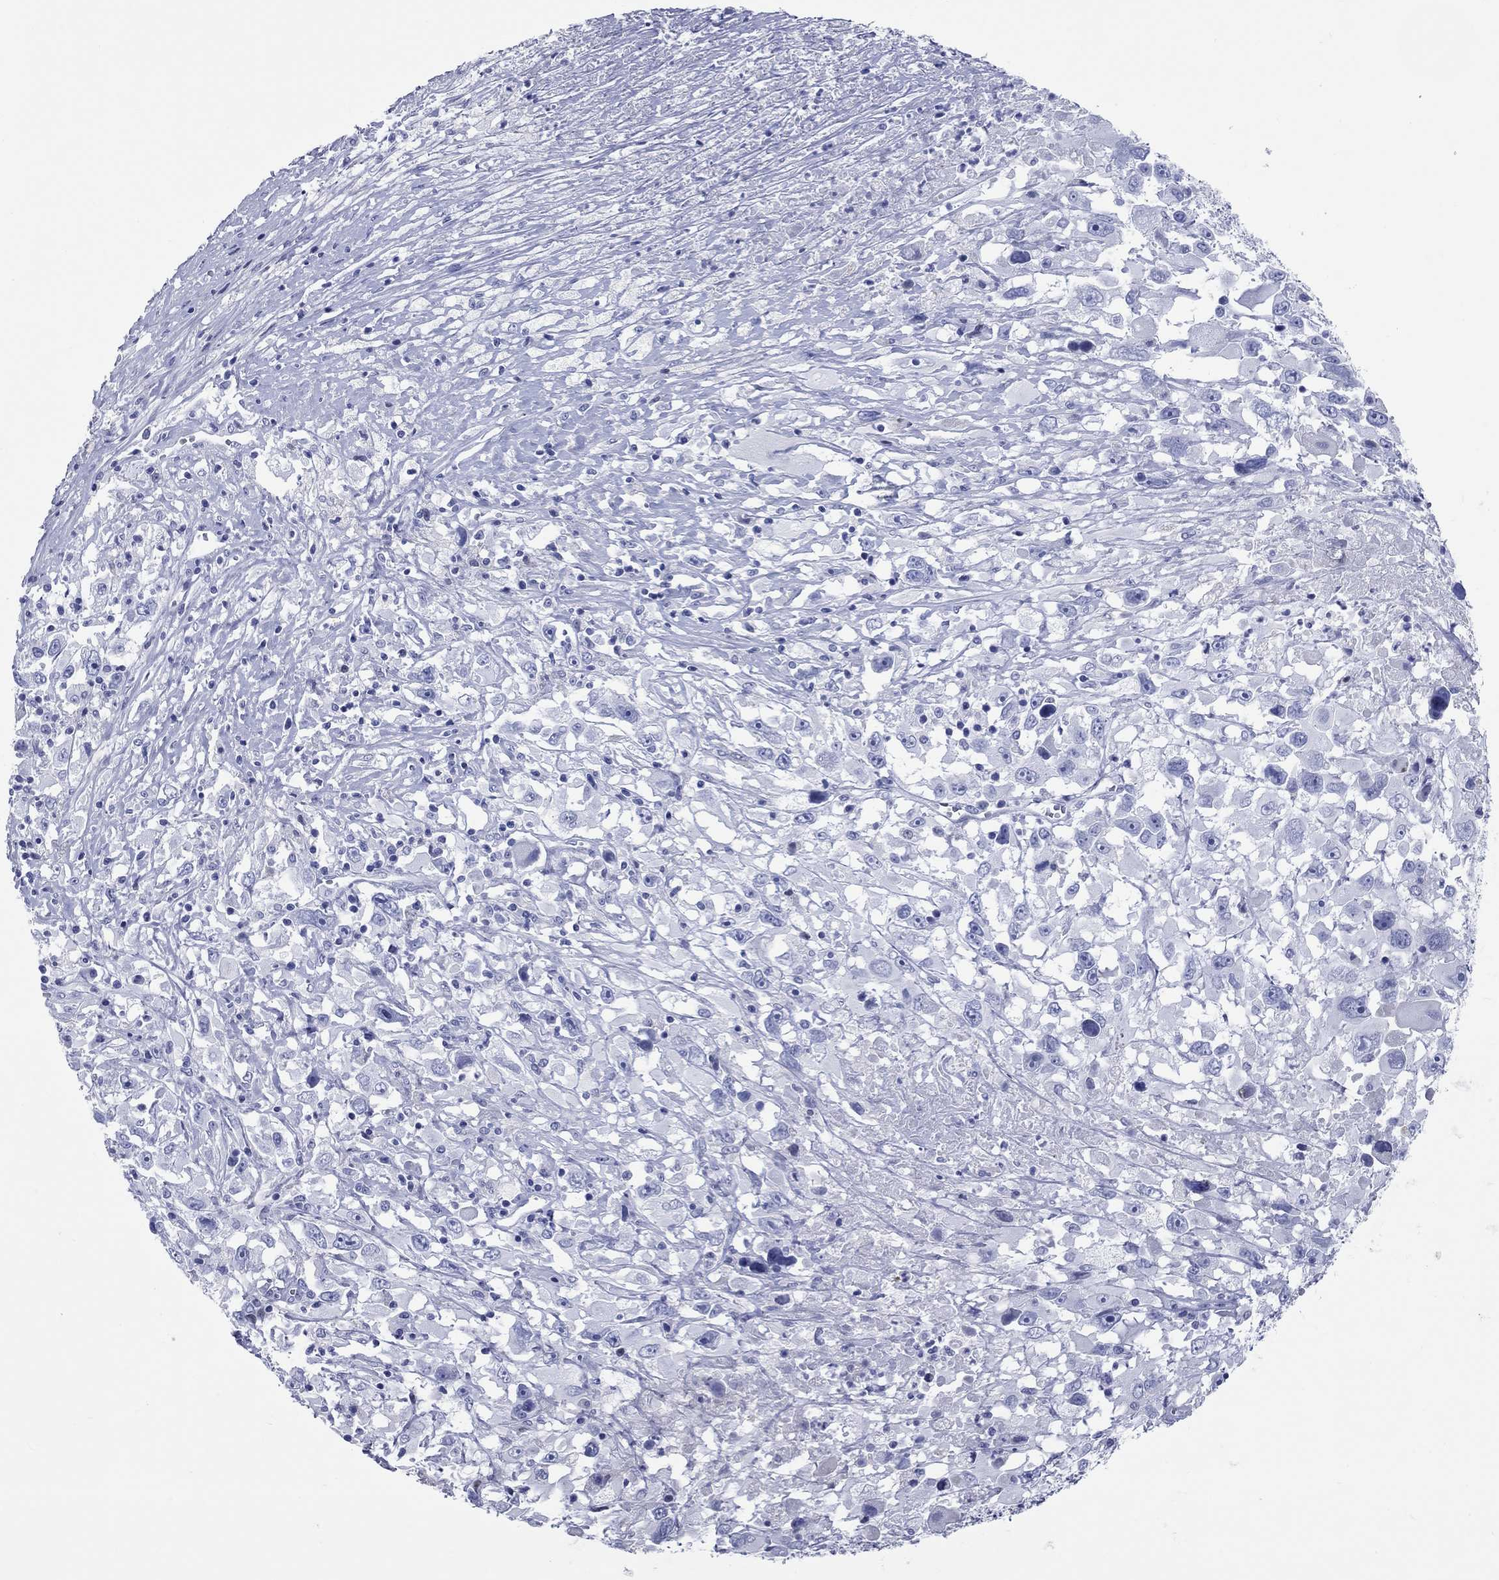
{"staining": {"intensity": "negative", "quantity": "none", "location": "none"}, "tissue": "melanoma", "cell_type": "Tumor cells", "image_type": "cancer", "snomed": [{"axis": "morphology", "description": "Malignant melanoma, Metastatic site"}, {"axis": "topography", "description": "Soft tissue"}], "caption": "The photomicrograph demonstrates no significant staining in tumor cells of malignant melanoma (metastatic site).", "gene": "CCNA1", "patient": {"sex": "male", "age": 50}}